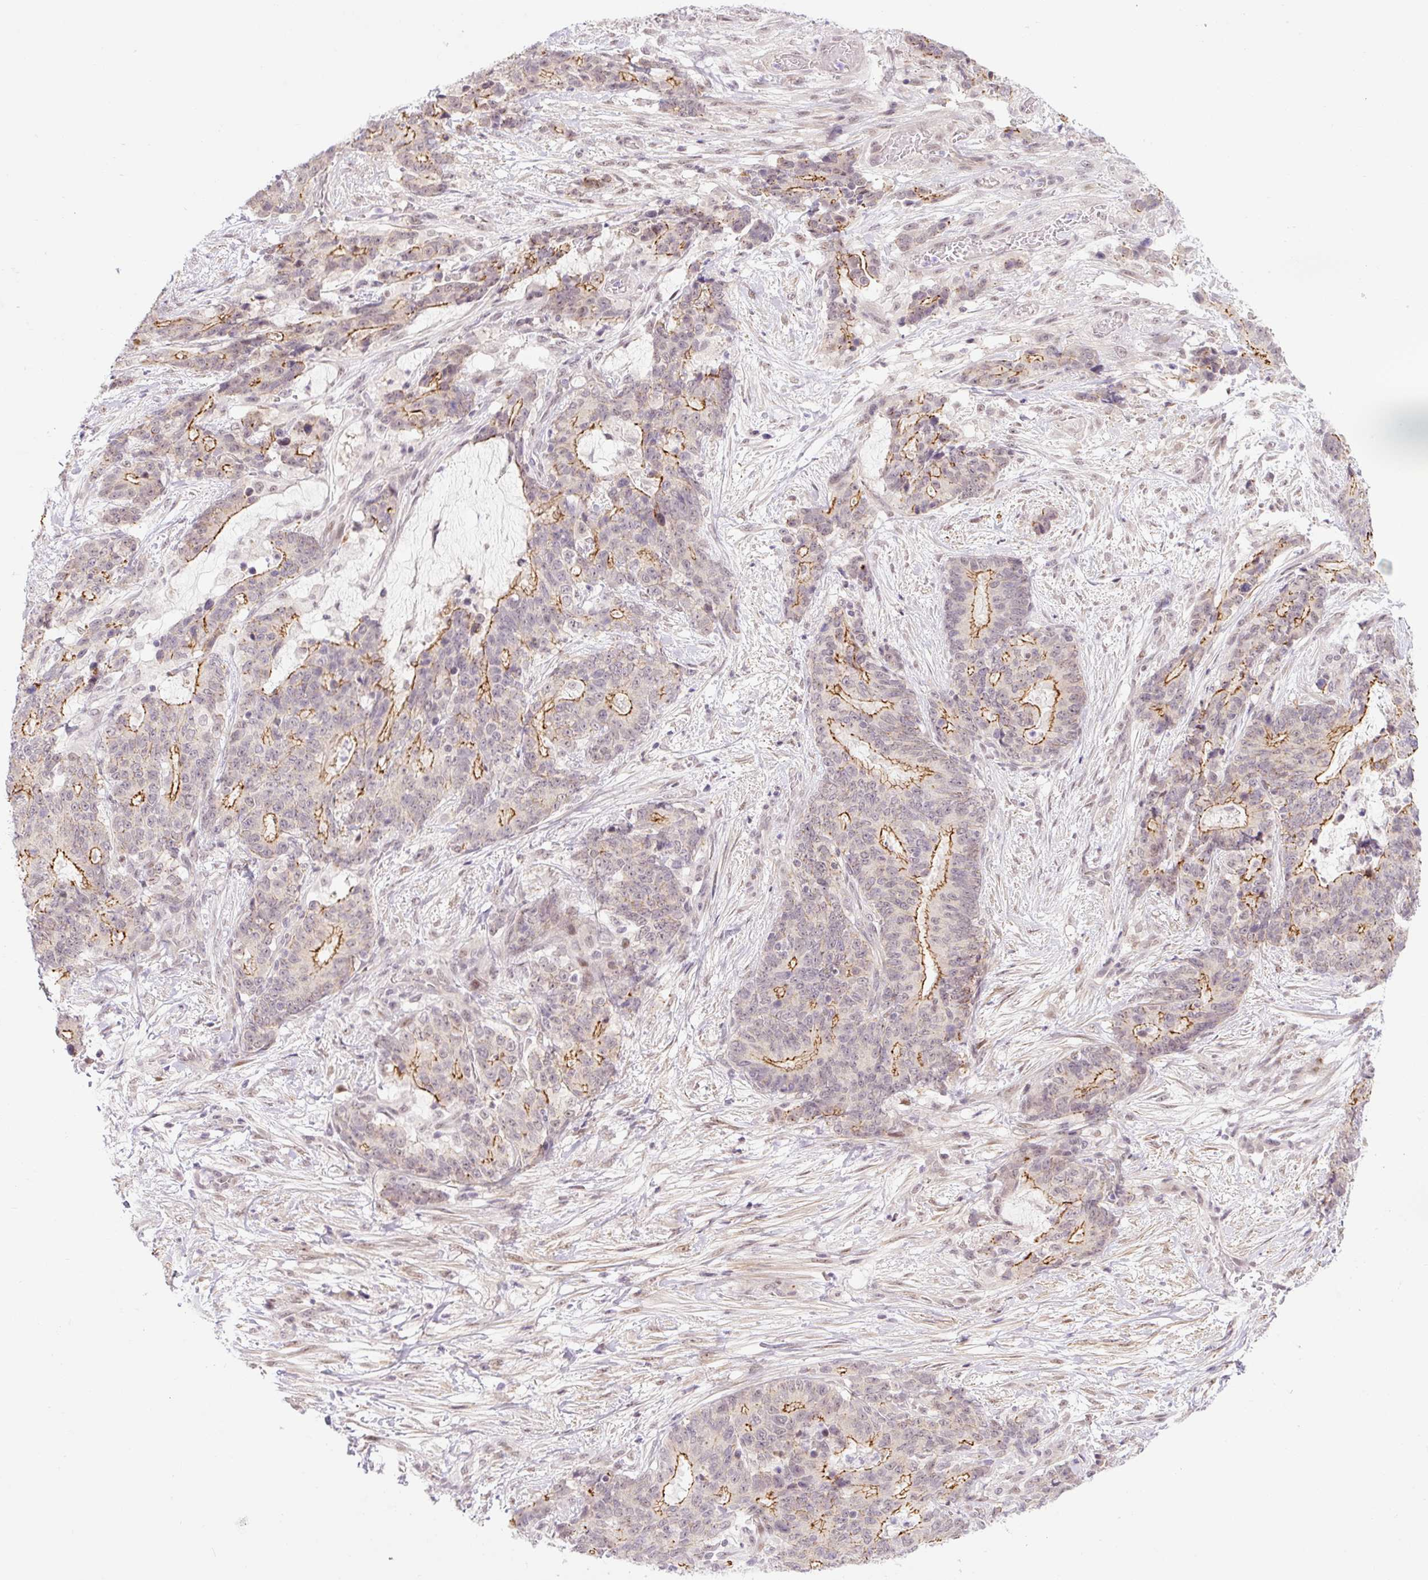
{"staining": {"intensity": "strong", "quantity": "25%-75%", "location": "cytoplasmic/membranous"}, "tissue": "stomach cancer", "cell_type": "Tumor cells", "image_type": "cancer", "snomed": [{"axis": "morphology", "description": "Normal tissue, NOS"}, {"axis": "morphology", "description": "Adenocarcinoma, NOS"}, {"axis": "topography", "description": "Stomach"}], "caption": "Brown immunohistochemical staining in human stomach cancer exhibits strong cytoplasmic/membranous positivity in about 25%-75% of tumor cells. (Stains: DAB (3,3'-diaminobenzidine) in brown, nuclei in blue, Microscopy: brightfield microscopy at high magnification).", "gene": "ICE1", "patient": {"sex": "female", "age": 64}}